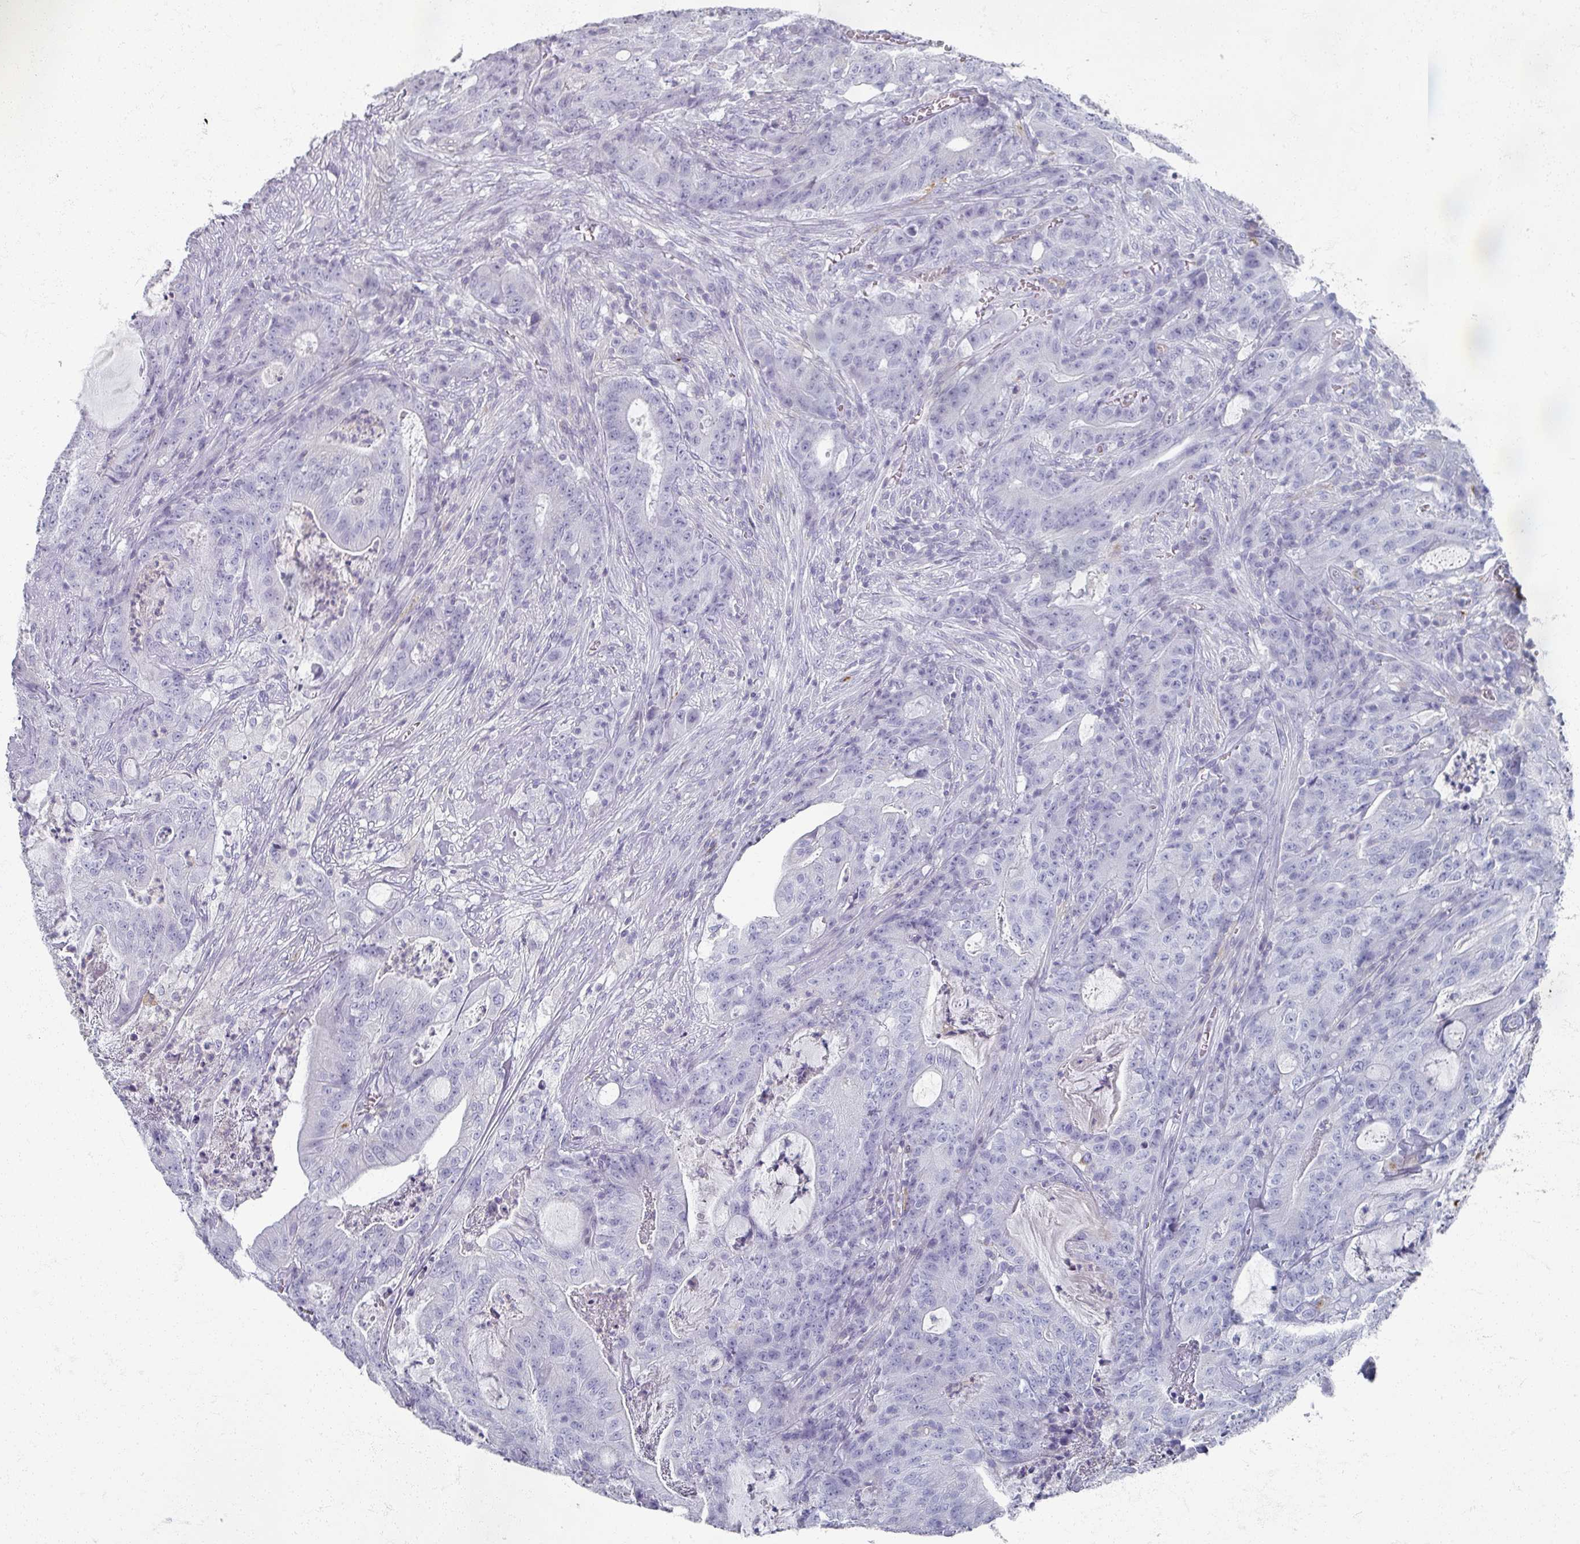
{"staining": {"intensity": "negative", "quantity": "none", "location": "none"}, "tissue": "colorectal cancer", "cell_type": "Tumor cells", "image_type": "cancer", "snomed": [{"axis": "morphology", "description": "Adenocarcinoma, NOS"}, {"axis": "topography", "description": "Colon"}], "caption": "A high-resolution photomicrograph shows immunohistochemistry staining of colorectal cancer (adenocarcinoma), which displays no significant positivity in tumor cells. (Stains: DAB immunohistochemistry (IHC) with hematoxylin counter stain, Microscopy: brightfield microscopy at high magnification).", "gene": "OMG", "patient": {"sex": "male", "age": 83}}